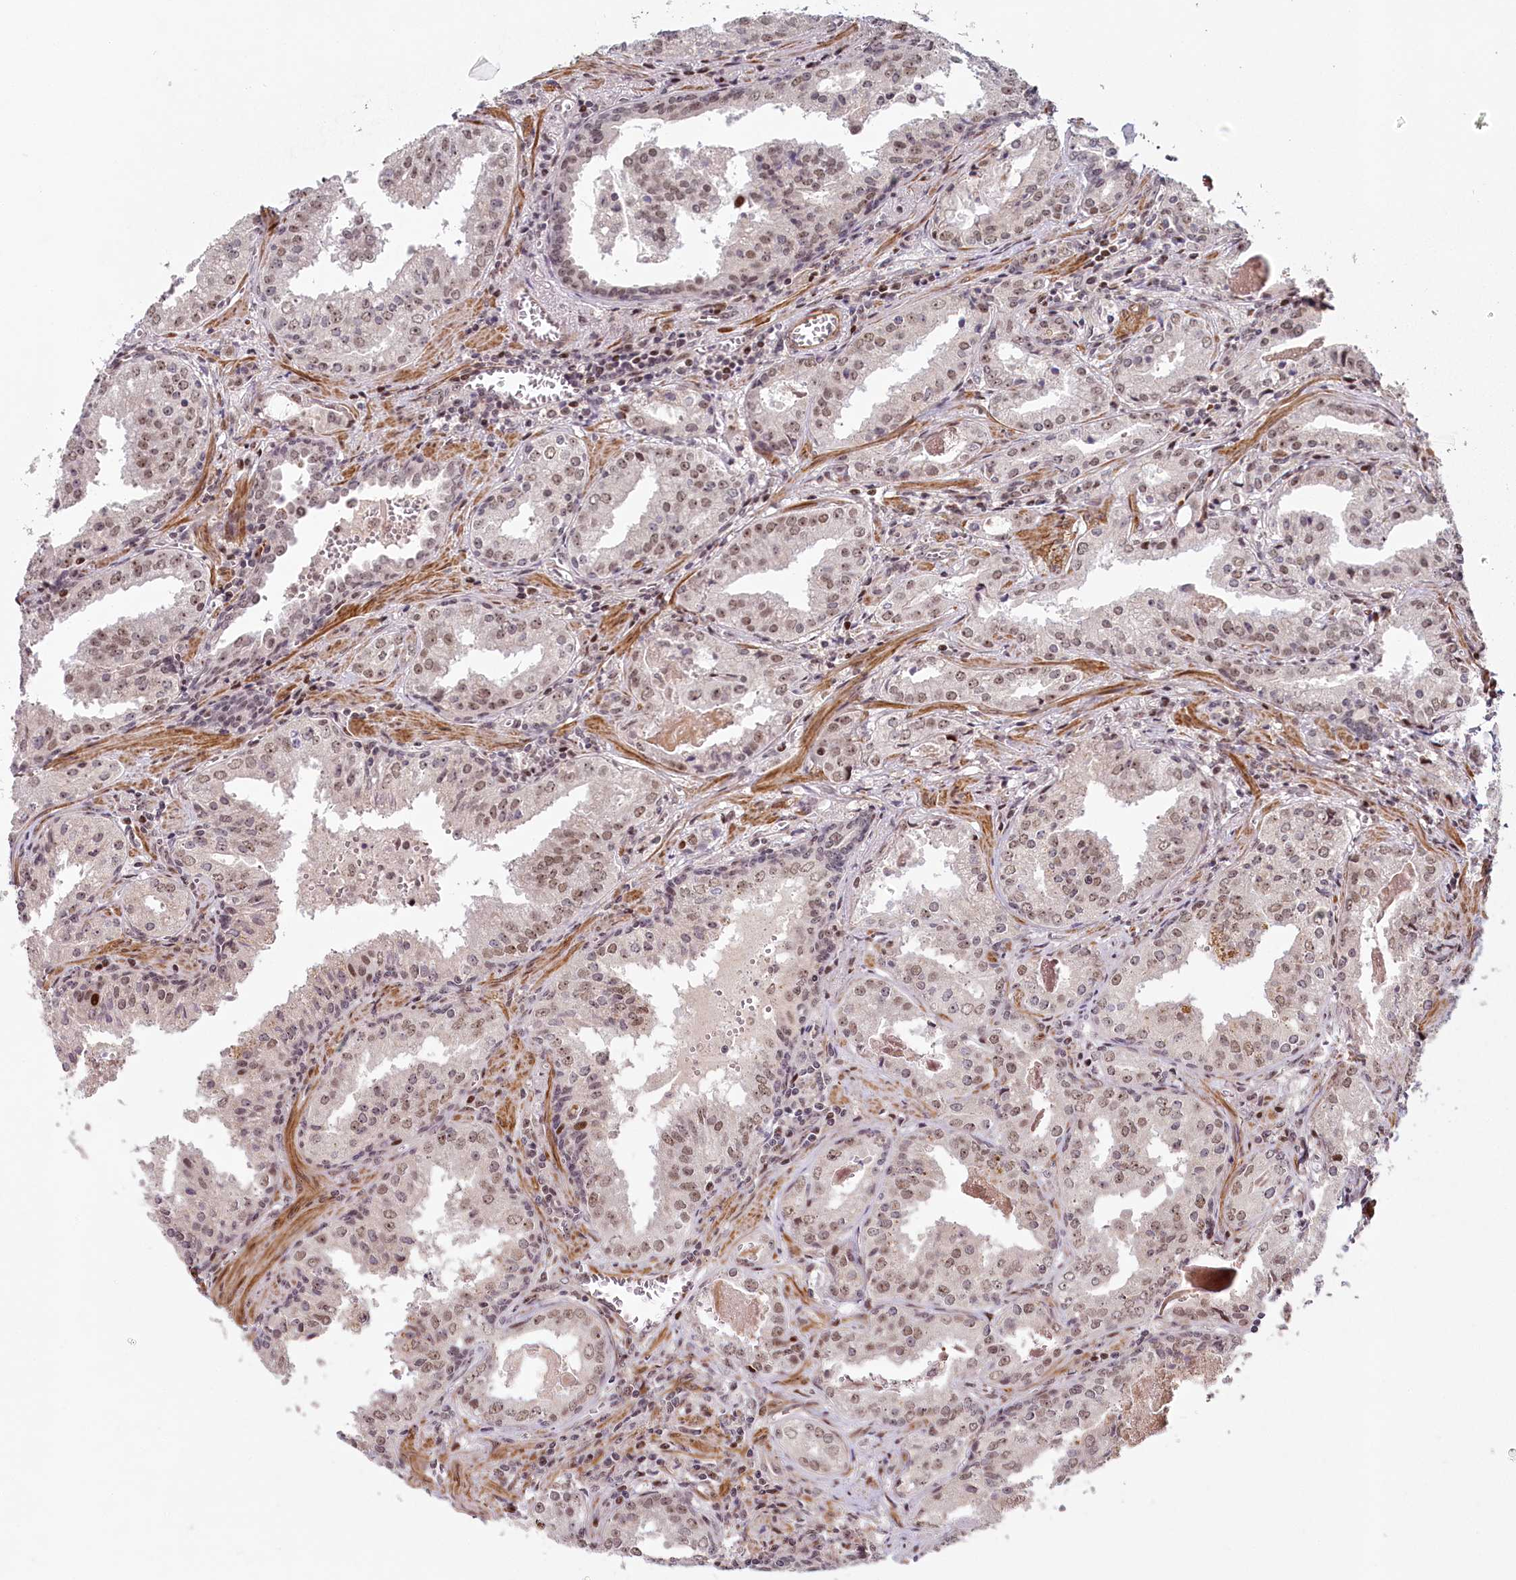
{"staining": {"intensity": "moderate", "quantity": ">75%", "location": "nuclear"}, "tissue": "prostate cancer", "cell_type": "Tumor cells", "image_type": "cancer", "snomed": [{"axis": "morphology", "description": "Adenocarcinoma, High grade"}, {"axis": "topography", "description": "Prostate"}], "caption": "Protein expression analysis of human prostate cancer reveals moderate nuclear positivity in approximately >75% of tumor cells.", "gene": "FAM204A", "patient": {"sex": "male", "age": 68}}